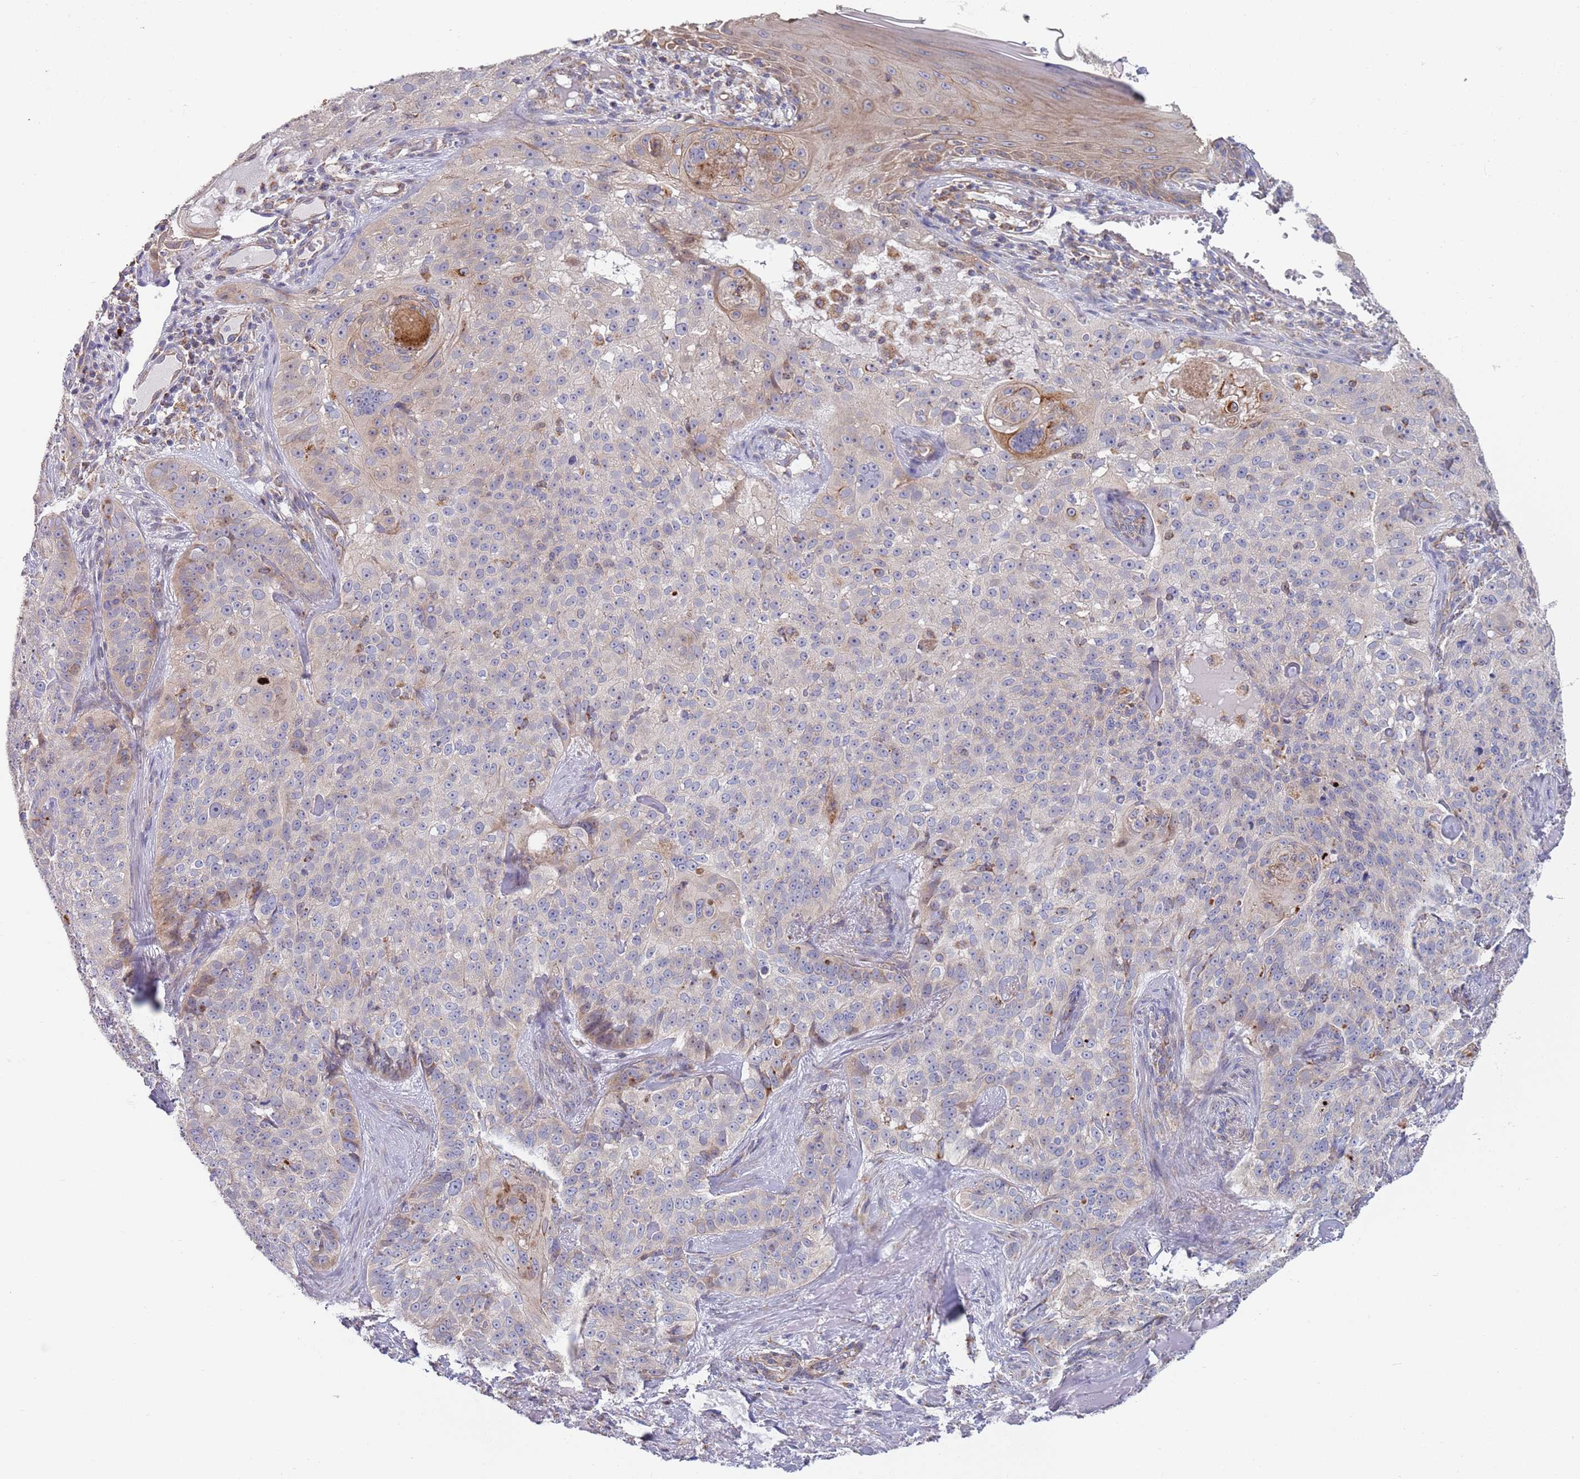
{"staining": {"intensity": "weak", "quantity": "<25%", "location": "cytoplasmic/membranous"}, "tissue": "skin cancer", "cell_type": "Tumor cells", "image_type": "cancer", "snomed": [{"axis": "morphology", "description": "Basal cell carcinoma"}, {"axis": "topography", "description": "Skin"}], "caption": "A histopathology image of basal cell carcinoma (skin) stained for a protein reveals no brown staining in tumor cells.", "gene": "PWWP3A", "patient": {"sex": "female", "age": 92}}